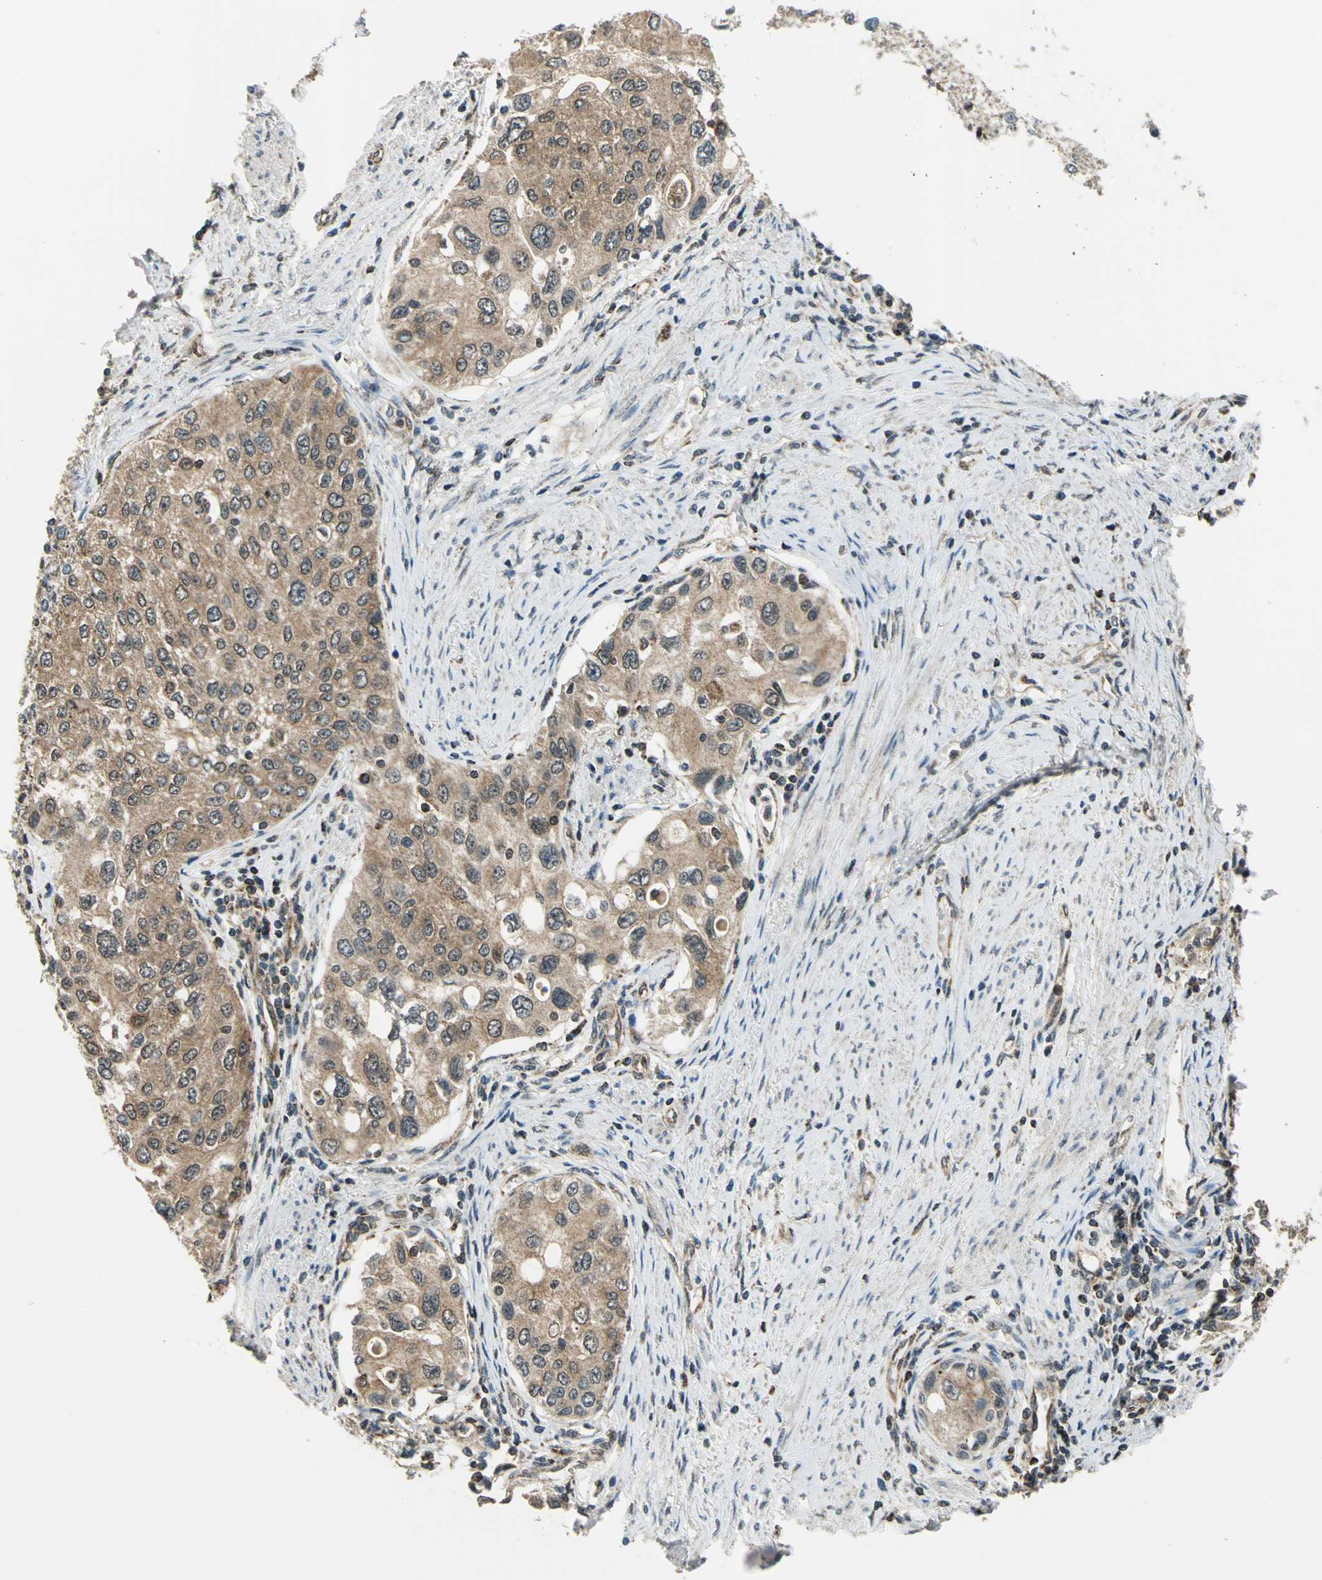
{"staining": {"intensity": "moderate", "quantity": ">75%", "location": "cytoplasmic/membranous"}, "tissue": "urothelial cancer", "cell_type": "Tumor cells", "image_type": "cancer", "snomed": [{"axis": "morphology", "description": "Urothelial carcinoma, High grade"}, {"axis": "topography", "description": "Urinary bladder"}], "caption": "Brown immunohistochemical staining in human urothelial cancer demonstrates moderate cytoplasmic/membranous positivity in approximately >75% of tumor cells.", "gene": "NUDT2", "patient": {"sex": "female", "age": 56}}